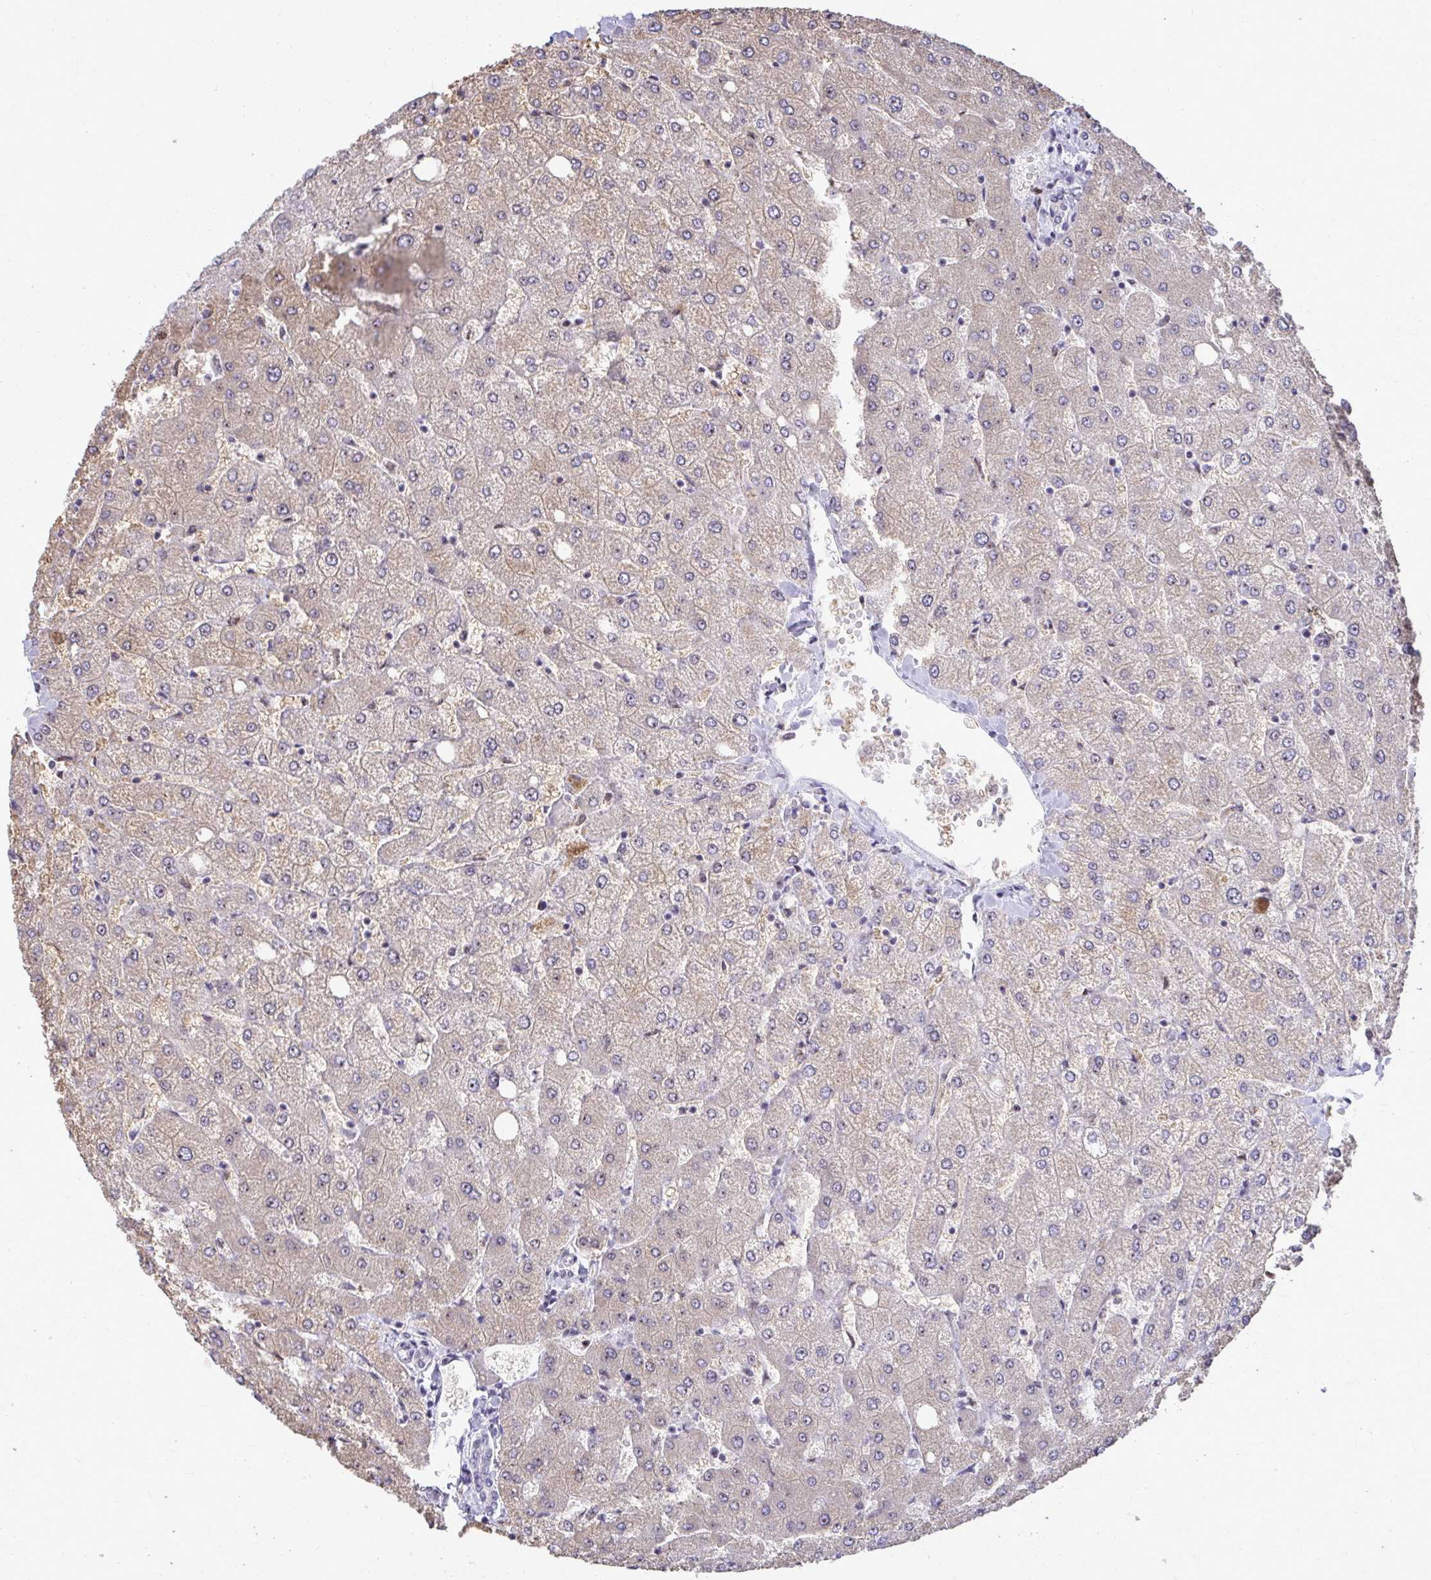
{"staining": {"intensity": "negative", "quantity": "none", "location": "none"}, "tissue": "liver", "cell_type": "Cholangiocytes", "image_type": "normal", "snomed": [{"axis": "morphology", "description": "Normal tissue, NOS"}, {"axis": "topography", "description": "Liver"}], "caption": "Immunohistochemistry (IHC) photomicrograph of benign human liver stained for a protein (brown), which exhibits no positivity in cholangiocytes. (DAB immunohistochemistry with hematoxylin counter stain).", "gene": "PELP1", "patient": {"sex": "female", "age": 54}}